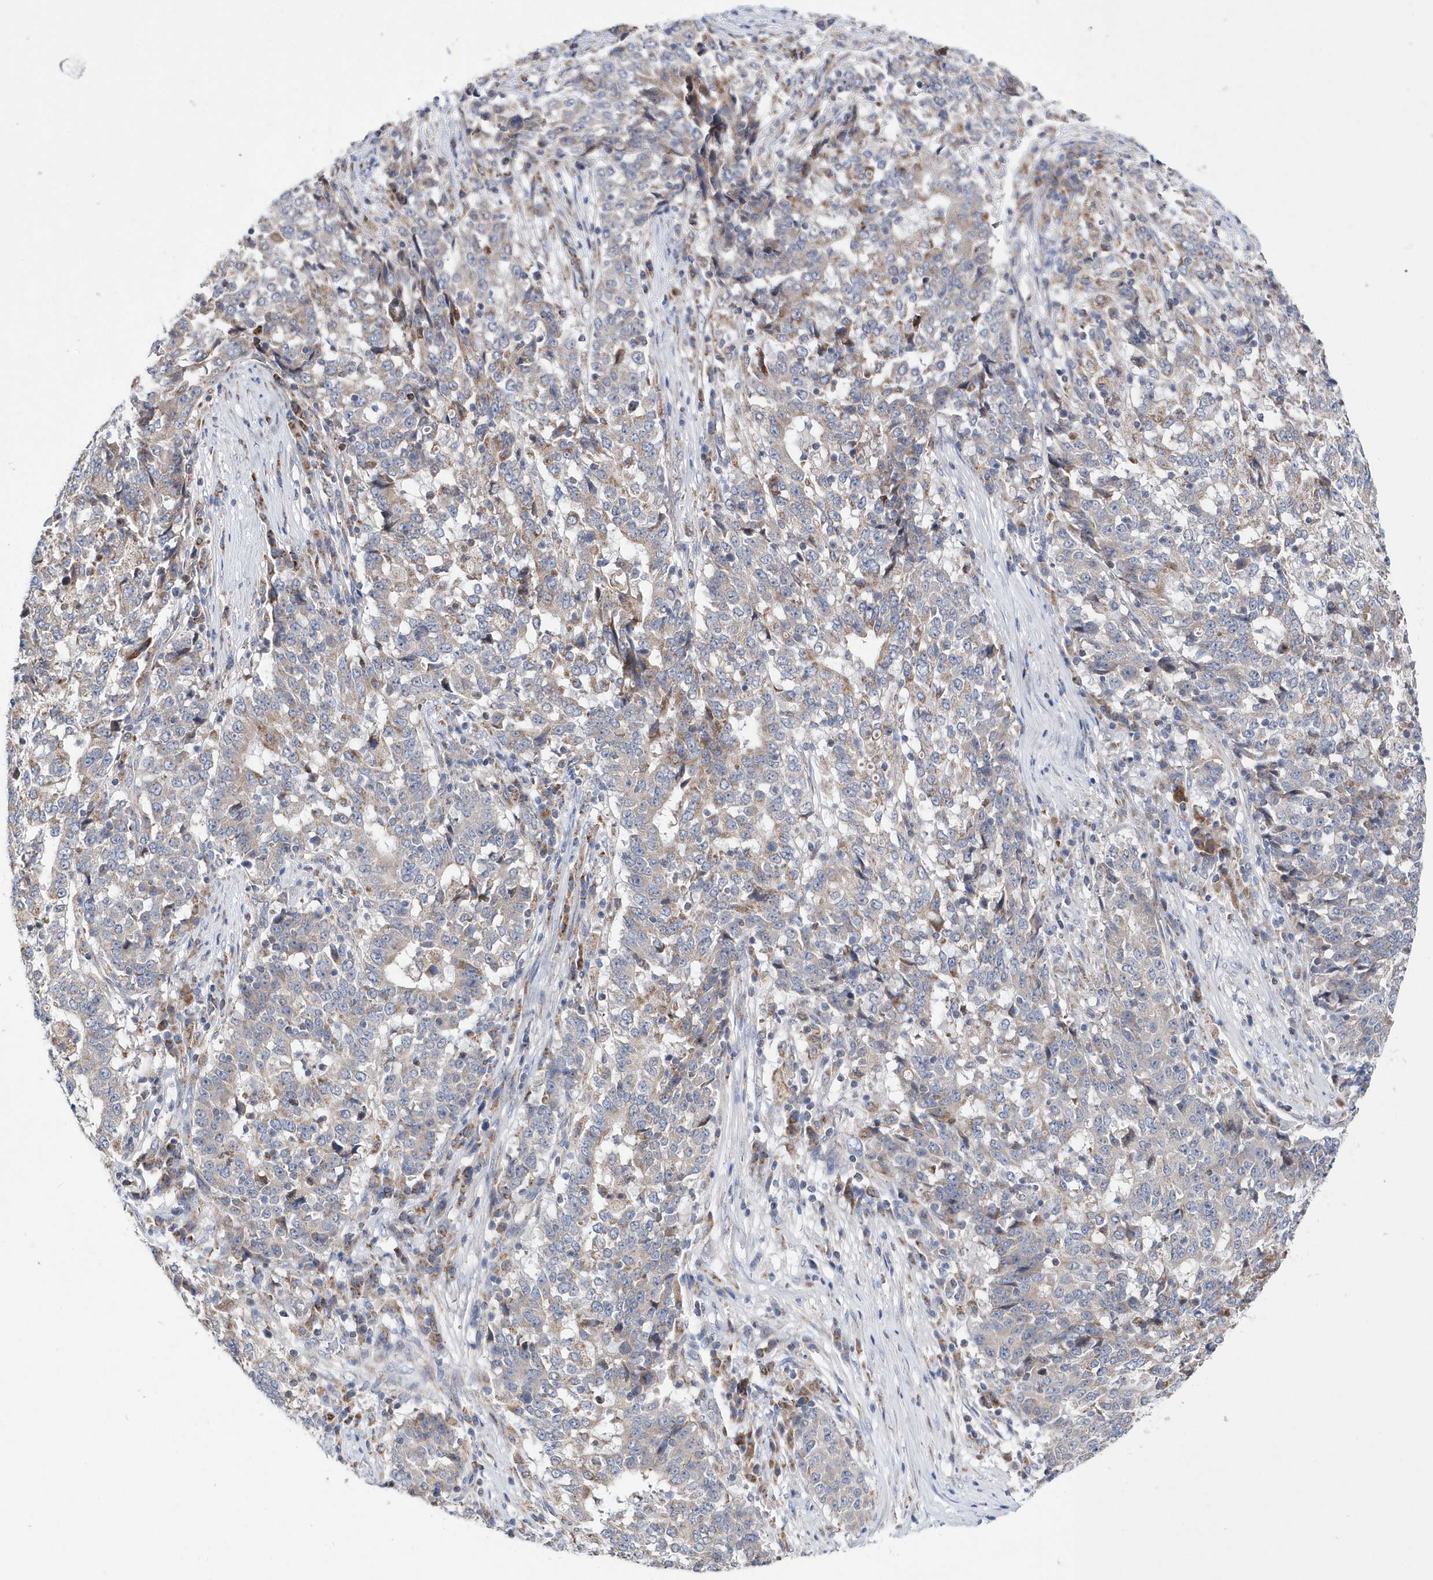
{"staining": {"intensity": "weak", "quantity": "<25%", "location": "cytoplasmic/membranous"}, "tissue": "stomach cancer", "cell_type": "Tumor cells", "image_type": "cancer", "snomed": [{"axis": "morphology", "description": "Adenocarcinoma, NOS"}, {"axis": "topography", "description": "Stomach"}], "caption": "Immunohistochemical staining of stomach cancer (adenocarcinoma) shows no significant expression in tumor cells.", "gene": "SPATA5", "patient": {"sex": "male", "age": 59}}